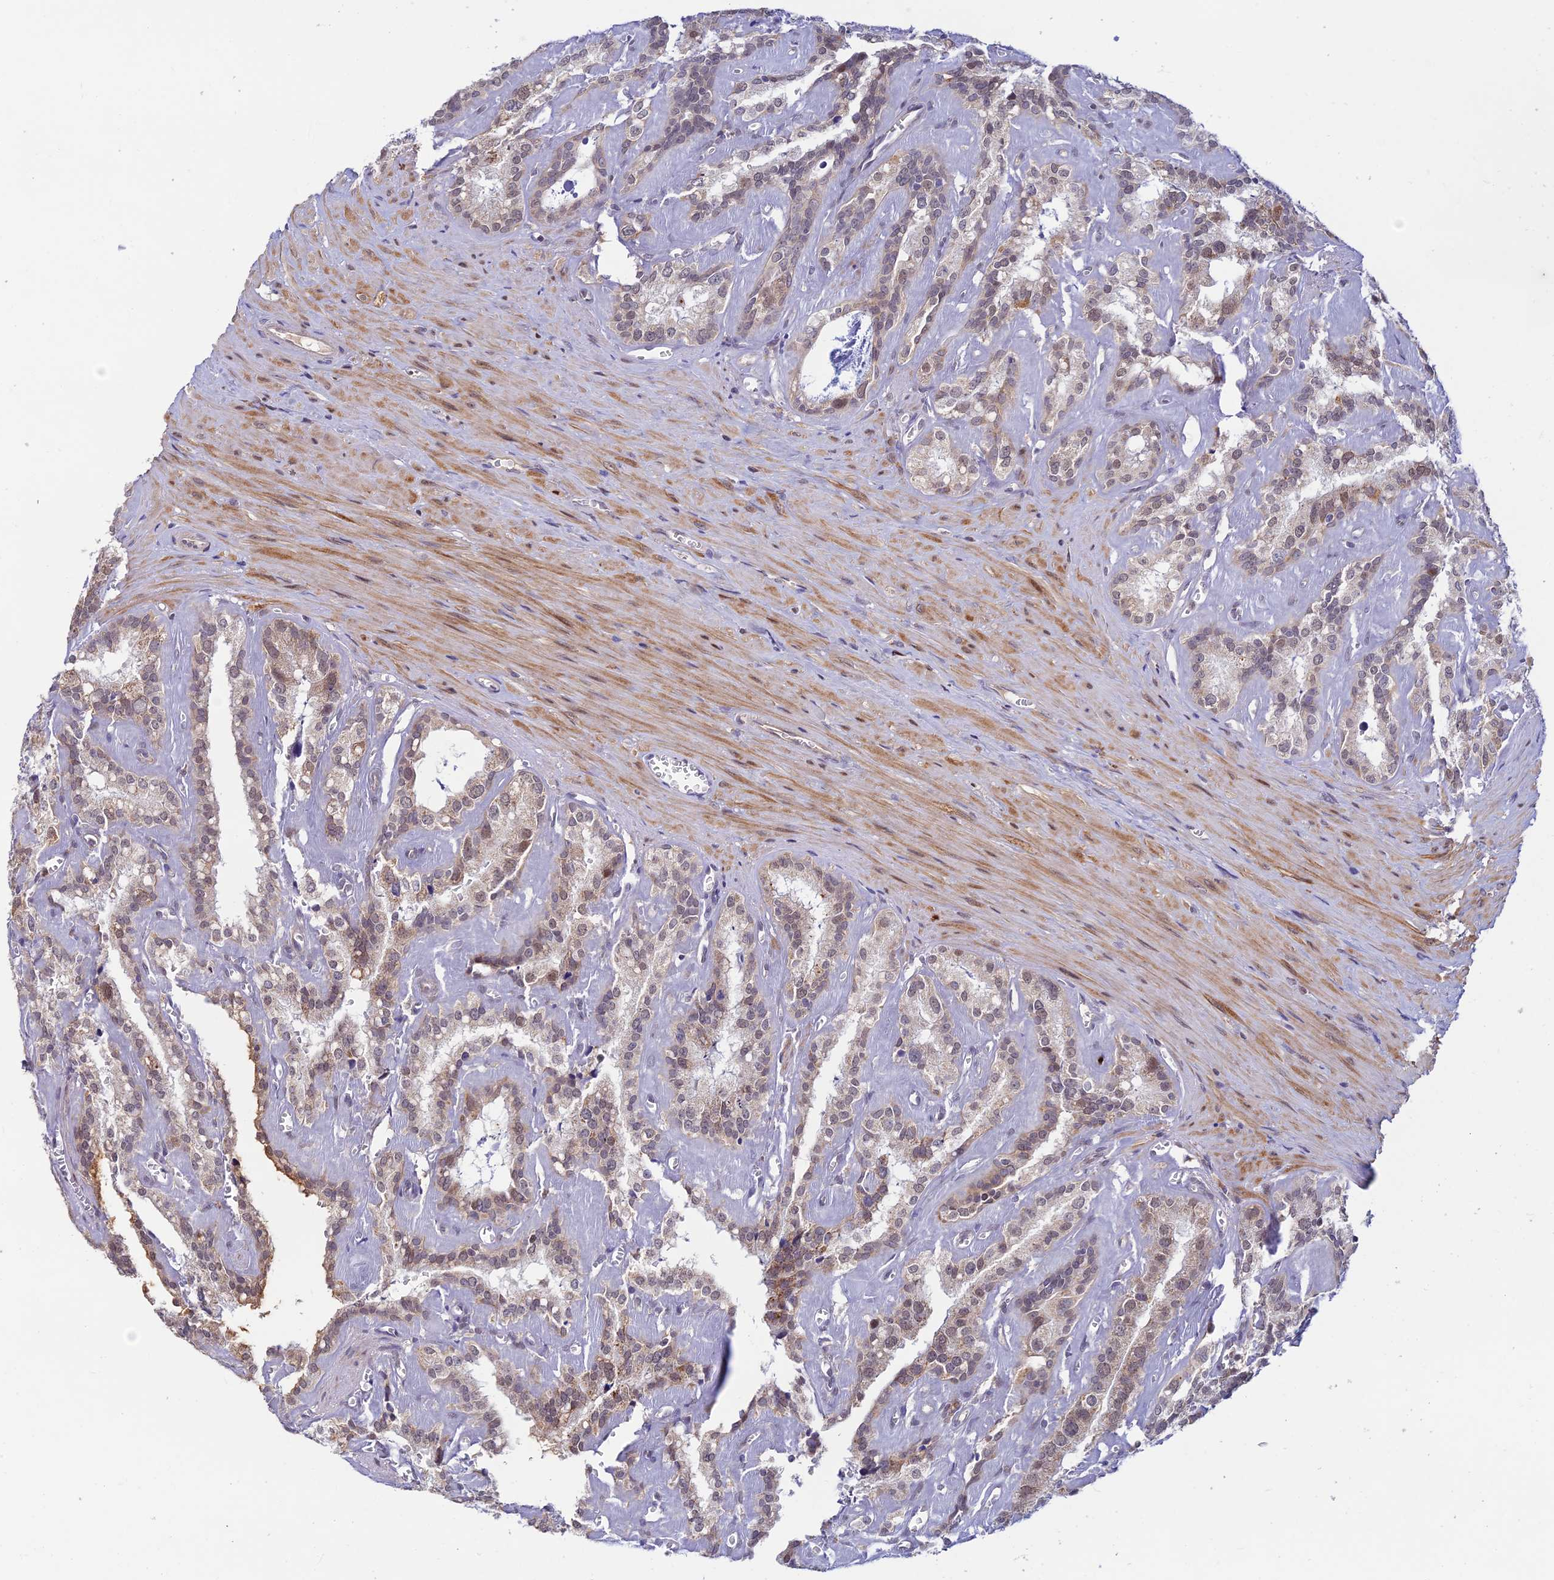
{"staining": {"intensity": "weak", "quantity": "25%-75%", "location": "cytoplasmic/membranous,nuclear"}, "tissue": "seminal vesicle", "cell_type": "Glandular cells", "image_type": "normal", "snomed": [{"axis": "morphology", "description": "Normal tissue, NOS"}, {"axis": "topography", "description": "Prostate"}, {"axis": "topography", "description": "Seminal veicle"}], "caption": "Normal seminal vesicle was stained to show a protein in brown. There is low levels of weak cytoplasmic/membranous,nuclear staining in about 25%-75% of glandular cells. Using DAB (brown) and hematoxylin (blue) stains, captured at high magnification using brightfield microscopy.", "gene": "FASTKD5", "patient": {"sex": "male", "age": 59}}